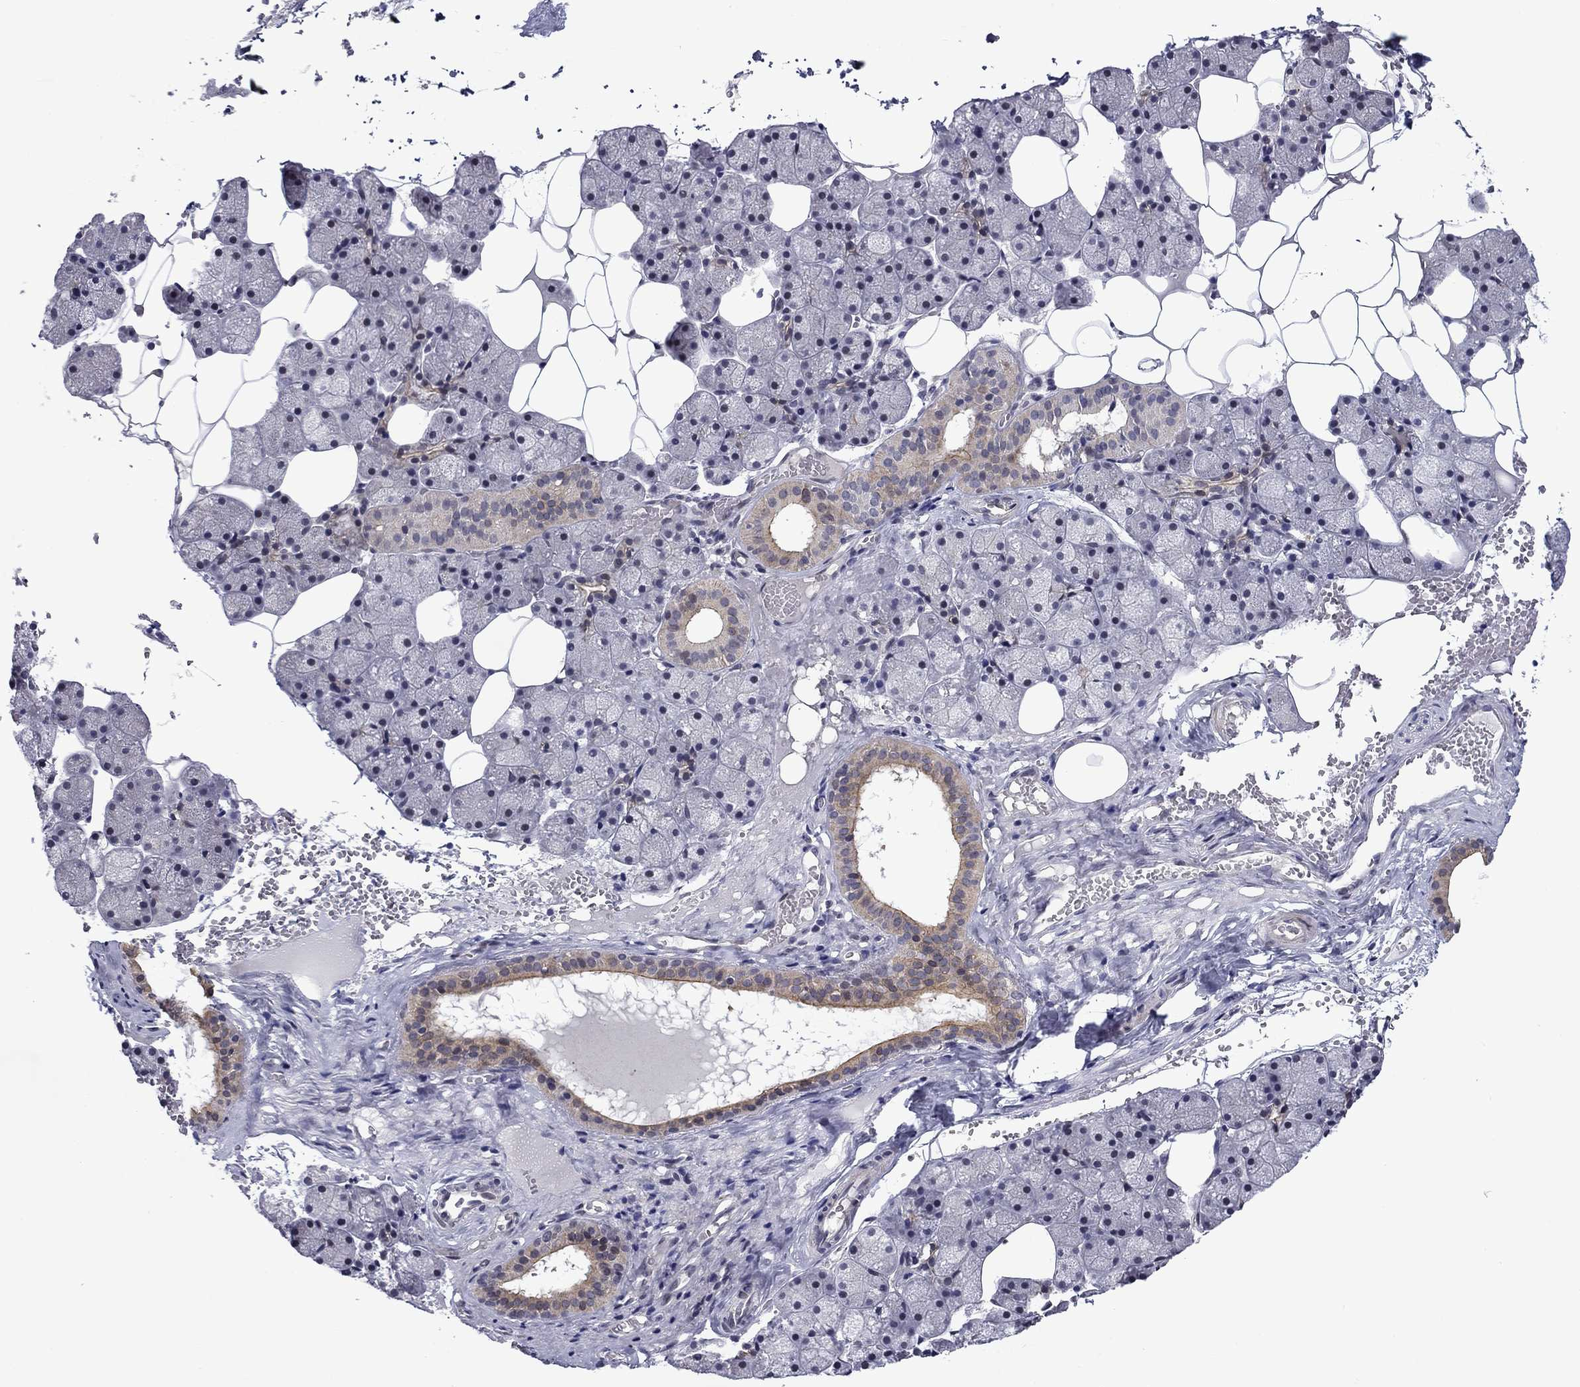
{"staining": {"intensity": "moderate", "quantity": "<25%", "location": "cytoplasmic/membranous"}, "tissue": "salivary gland", "cell_type": "Glandular cells", "image_type": "normal", "snomed": [{"axis": "morphology", "description": "Normal tissue, NOS"}, {"axis": "topography", "description": "Salivary gland"}], "caption": "Immunohistochemical staining of unremarkable salivary gland exhibits <25% levels of moderate cytoplasmic/membranous protein positivity in about <25% of glandular cells.", "gene": "B3GAT1", "patient": {"sex": "male", "age": 38}}